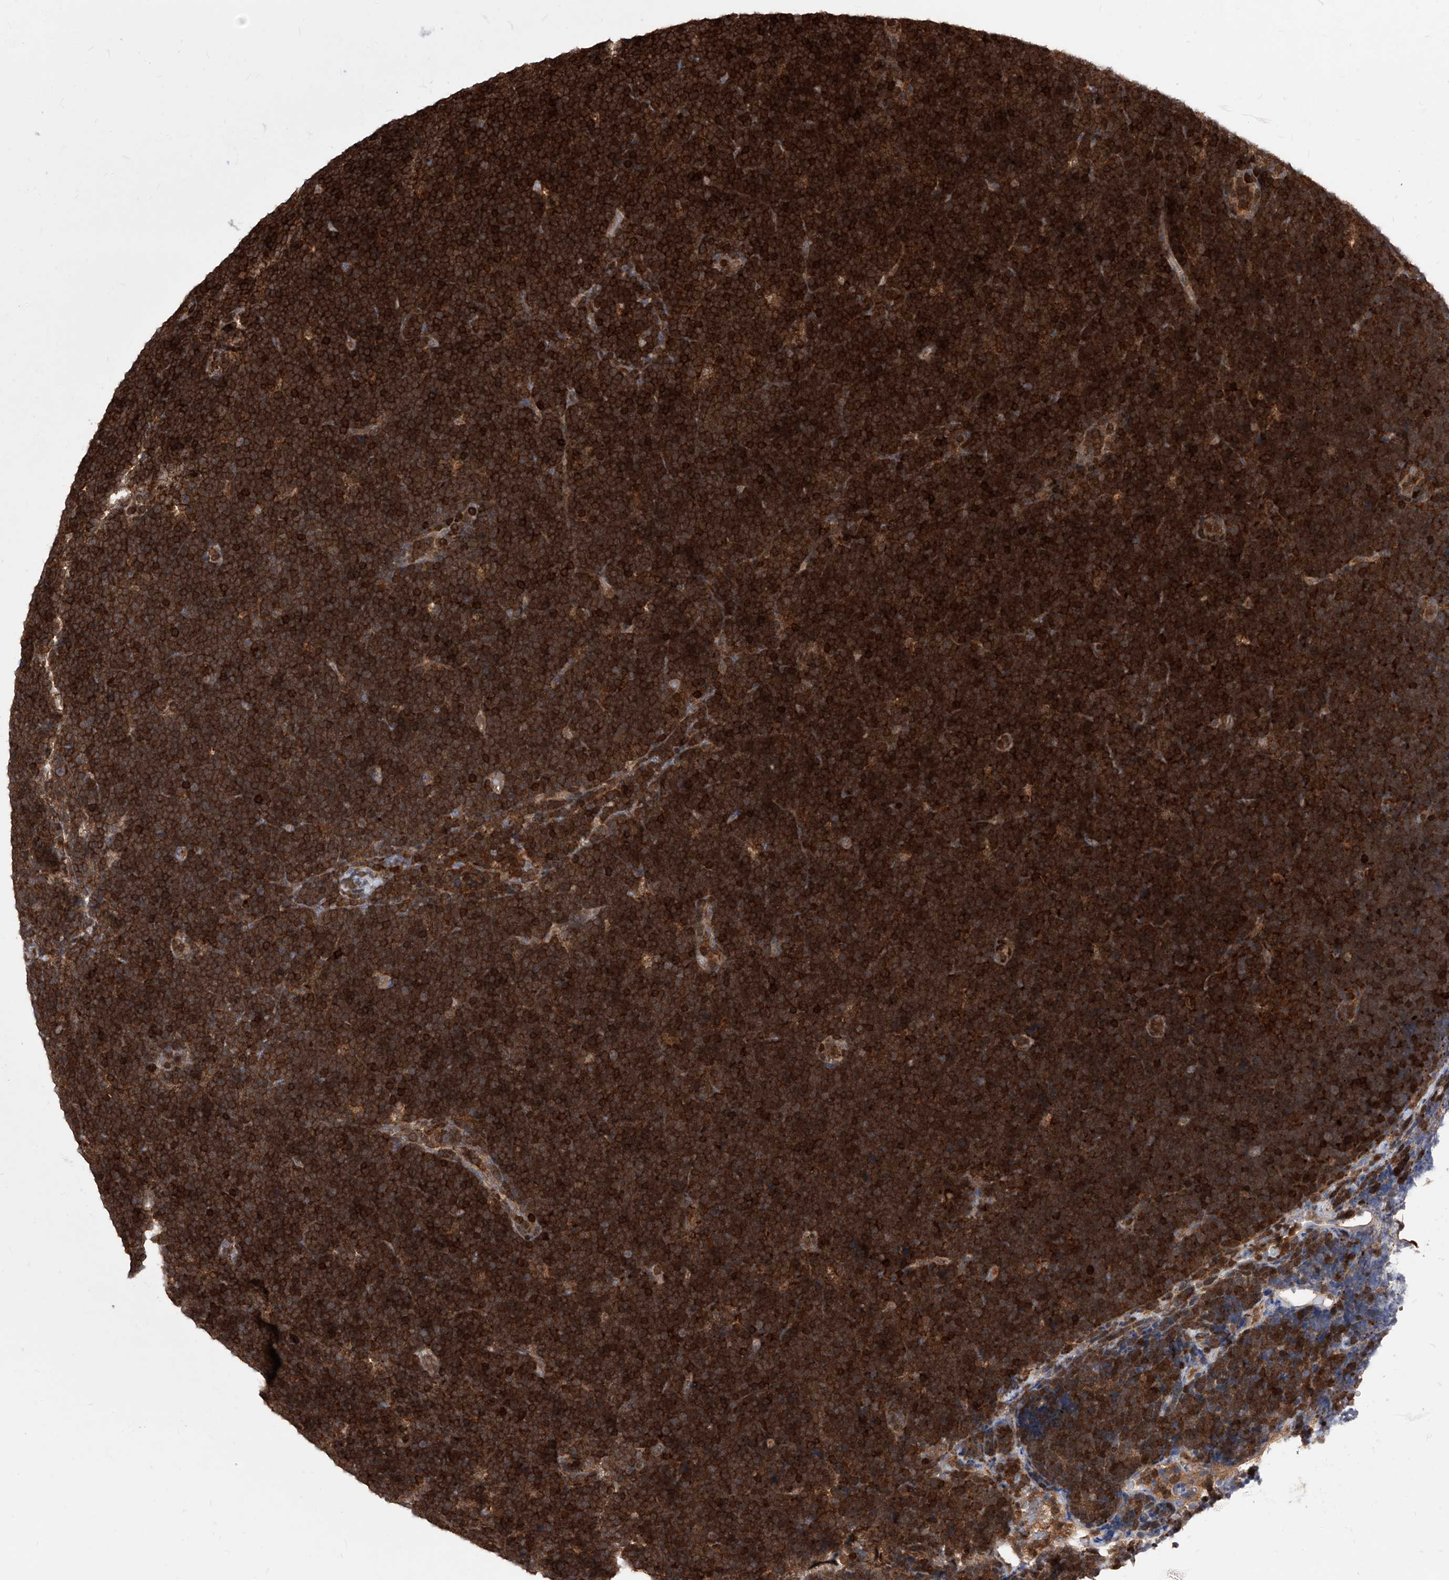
{"staining": {"intensity": "strong", "quantity": ">75%", "location": "cytoplasmic/membranous,nuclear"}, "tissue": "lymphoma", "cell_type": "Tumor cells", "image_type": "cancer", "snomed": [{"axis": "morphology", "description": "Malignant lymphoma, non-Hodgkin's type, High grade"}, {"axis": "topography", "description": "Lymph node"}], "caption": "There is high levels of strong cytoplasmic/membranous and nuclear staining in tumor cells of lymphoma, as demonstrated by immunohistochemical staining (brown color).", "gene": "ABRACL", "patient": {"sex": "male", "age": 13}}